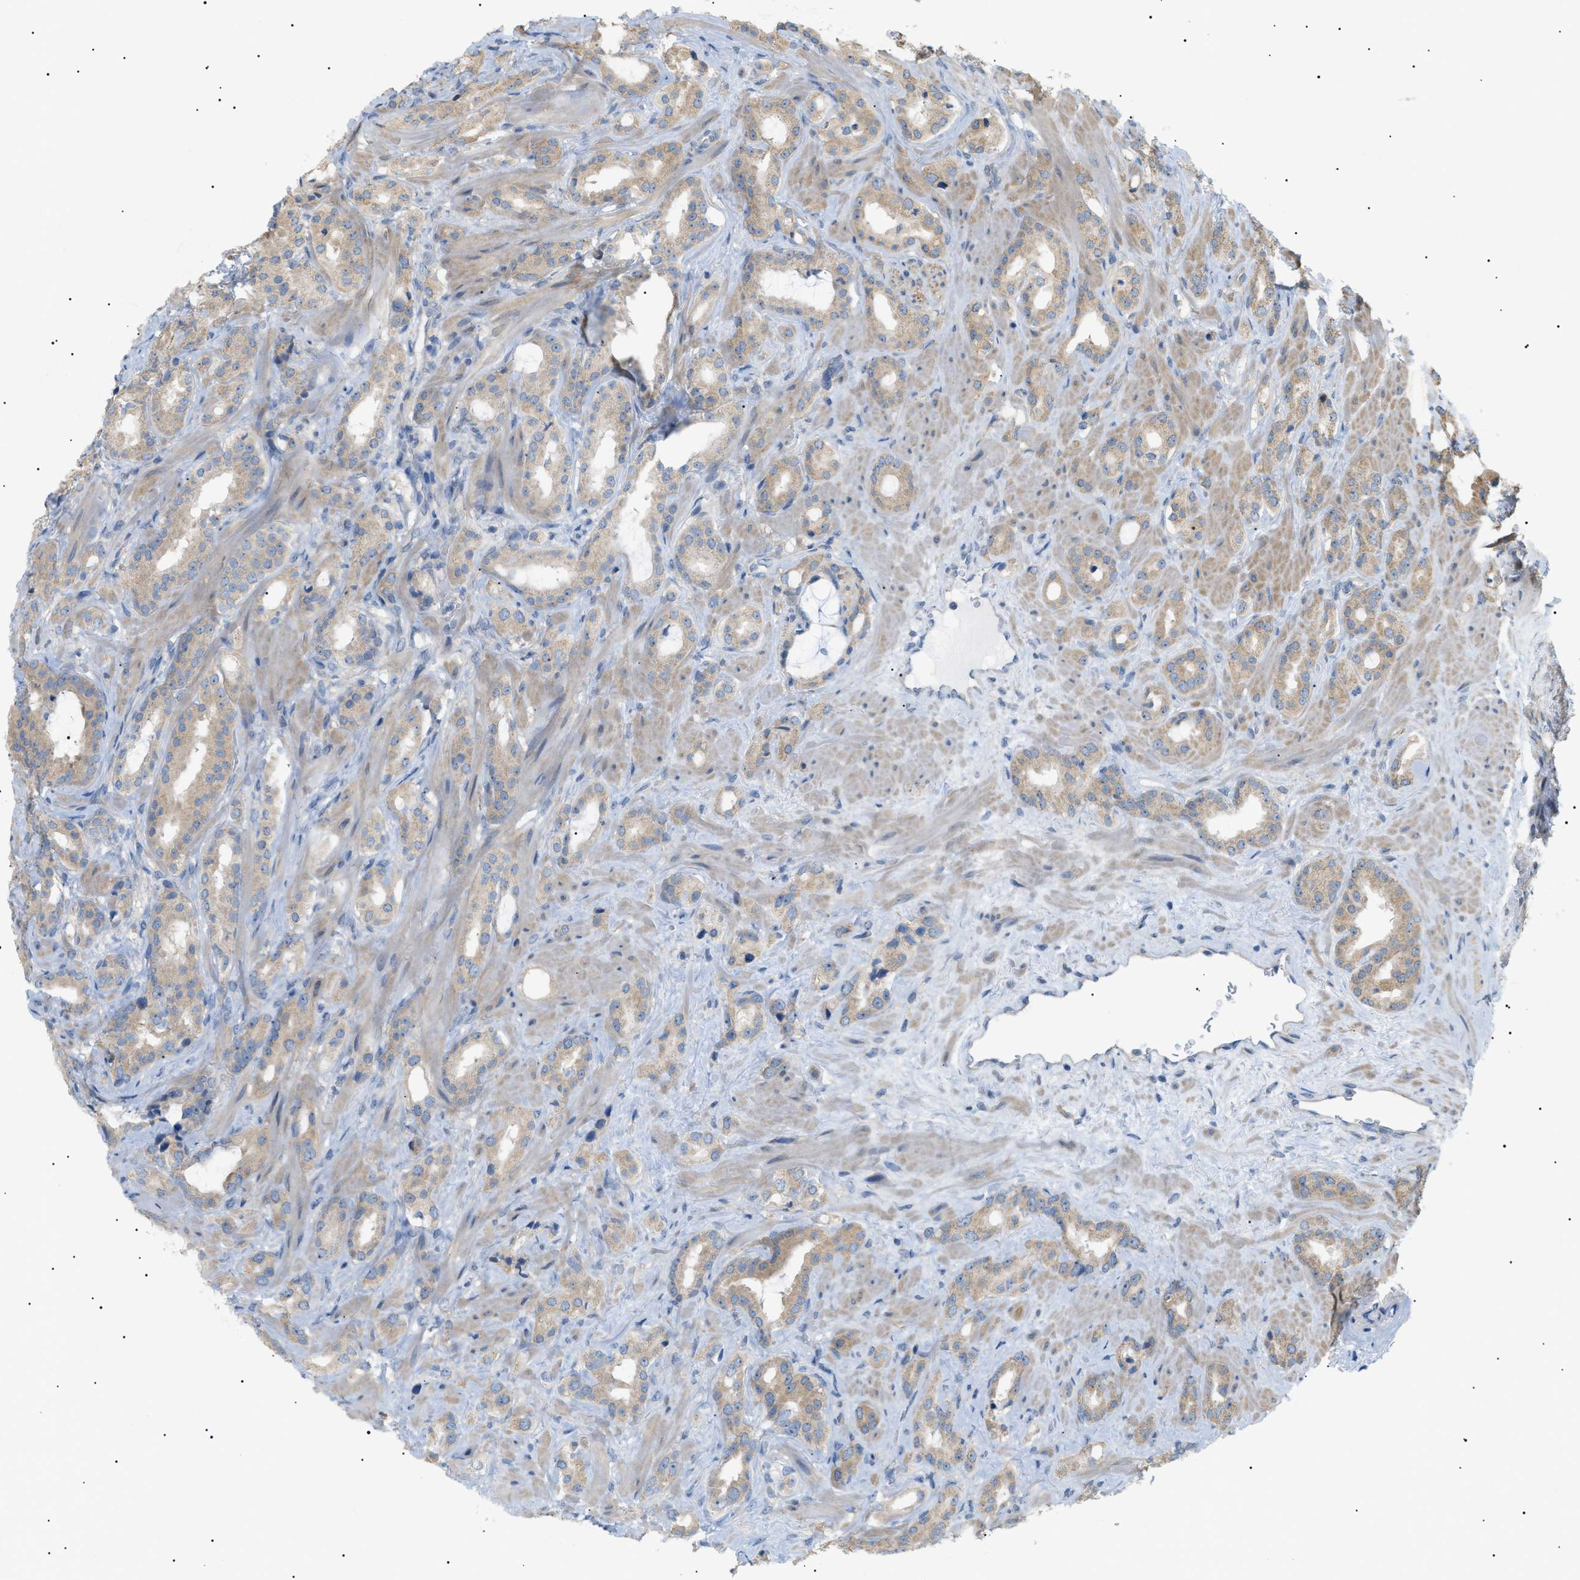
{"staining": {"intensity": "weak", "quantity": "25%-75%", "location": "cytoplasmic/membranous"}, "tissue": "prostate cancer", "cell_type": "Tumor cells", "image_type": "cancer", "snomed": [{"axis": "morphology", "description": "Adenocarcinoma, High grade"}, {"axis": "topography", "description": "Prostate"}], "caption": "Human prostate cancer stained for a protein (brown) shows weak cytoplasmic/membranous positive expression in approximately 25%-75% of tumor cells.", "gene": "IRS2", "patient": {"sex": "male", "age": 64}}